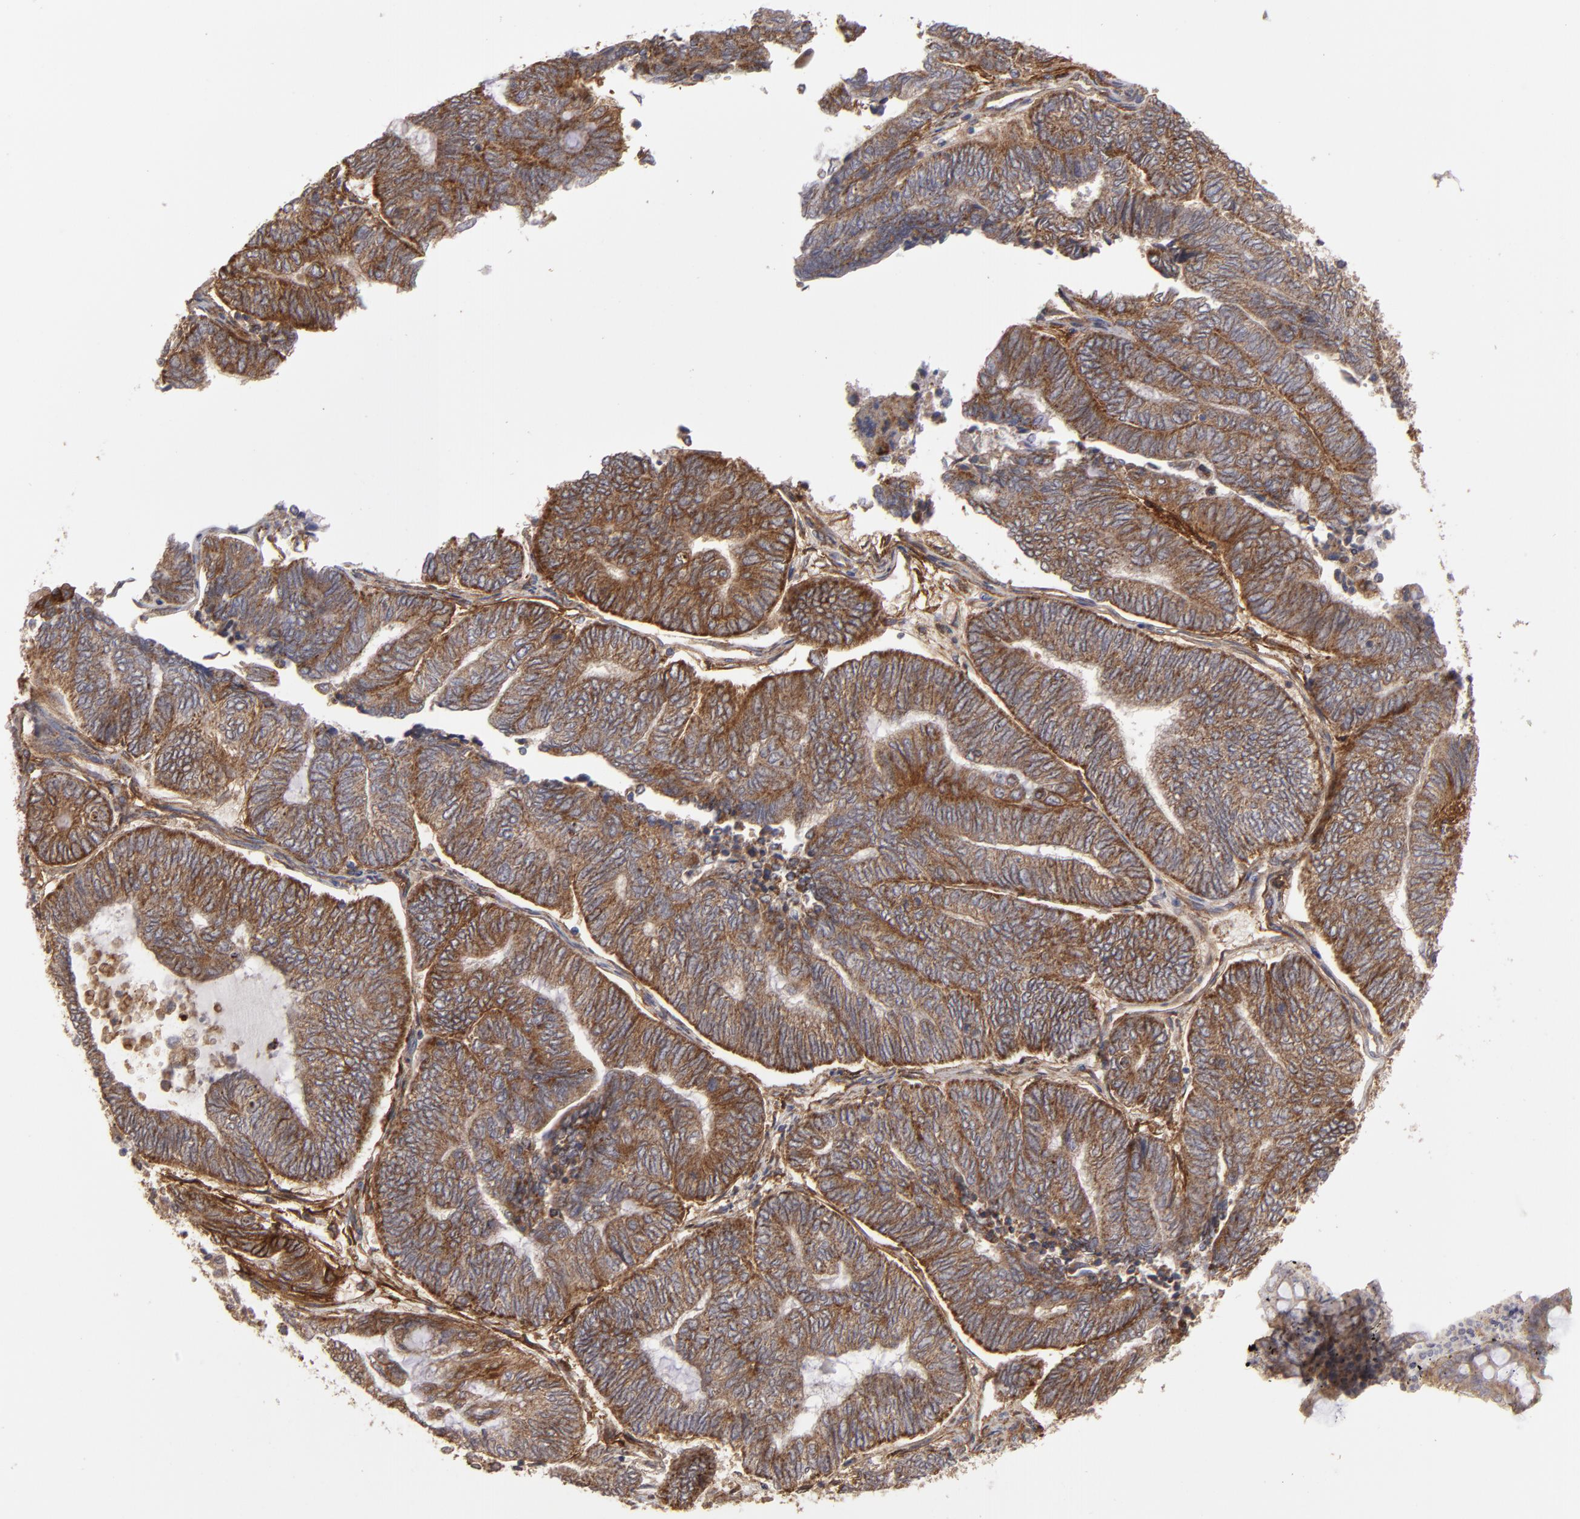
{"staining": {"intensity": "moderate", "quantity": ">75%", "location": "cytoplasmic/membranous"}, "tissue": "endometrial cancer", "cell_type": "Tumor cells", "image_type": "cancer", "snomed": [{"axis": "morphology", "description": "Adenocarcinoma, NOS"}, {"axis": "topography", "description": "Uterus"}, {"axis": "topography", "description": "Endometrium"}], "caption": "Endometrial cancer (adenocarcinoma) stained with DAB (3,3'-diaminobenzidine) immunohistochemistry exhibits medium levels of moderate cytoplasmic/membranous staining in about >75% of tumor cells.", "gene": "ITGB5", "patient": {"sex": "female", "age": 70}}